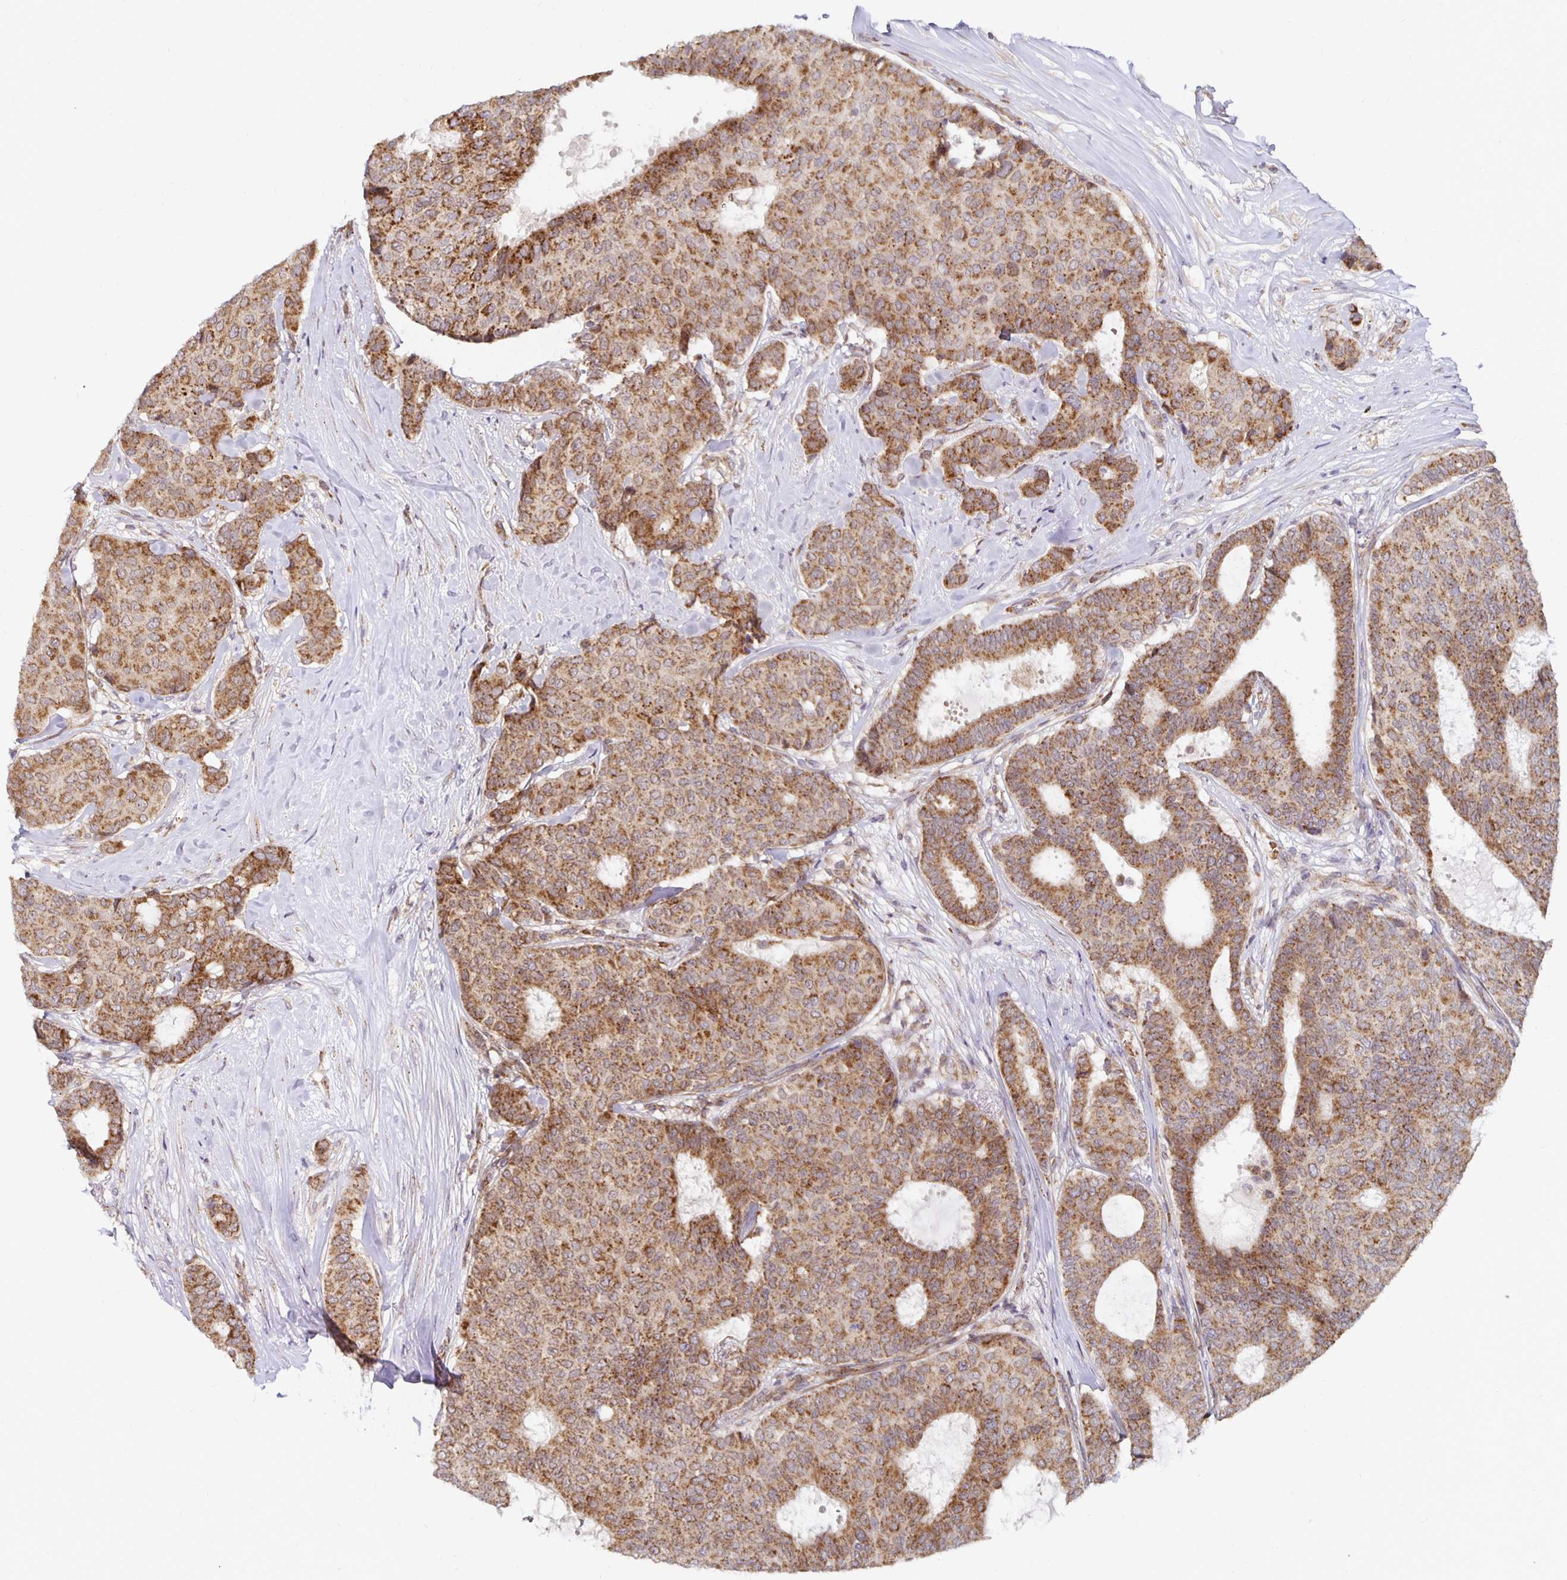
{"staining": {"intensity": "moderate", "quantity": ">75%", "location": "cytoplasmic/membranous"}, "tissue": "breast cancer", "cell_type": "Tumor cells", "image_type": "cancer", "snomed": [{"axis": "morphology", "description": "Duct carcinoma"}, {"axis": "topography", "description": "Breast"}], "caption": "Protein staining demonstrates moderate cytoplasmic/membranous staining in approximately >75% of tumor cells in infiltrating ductal carcinoma (breast).", "gene": "MRPL28", "patient": {"sex": "female", "age": 75}}